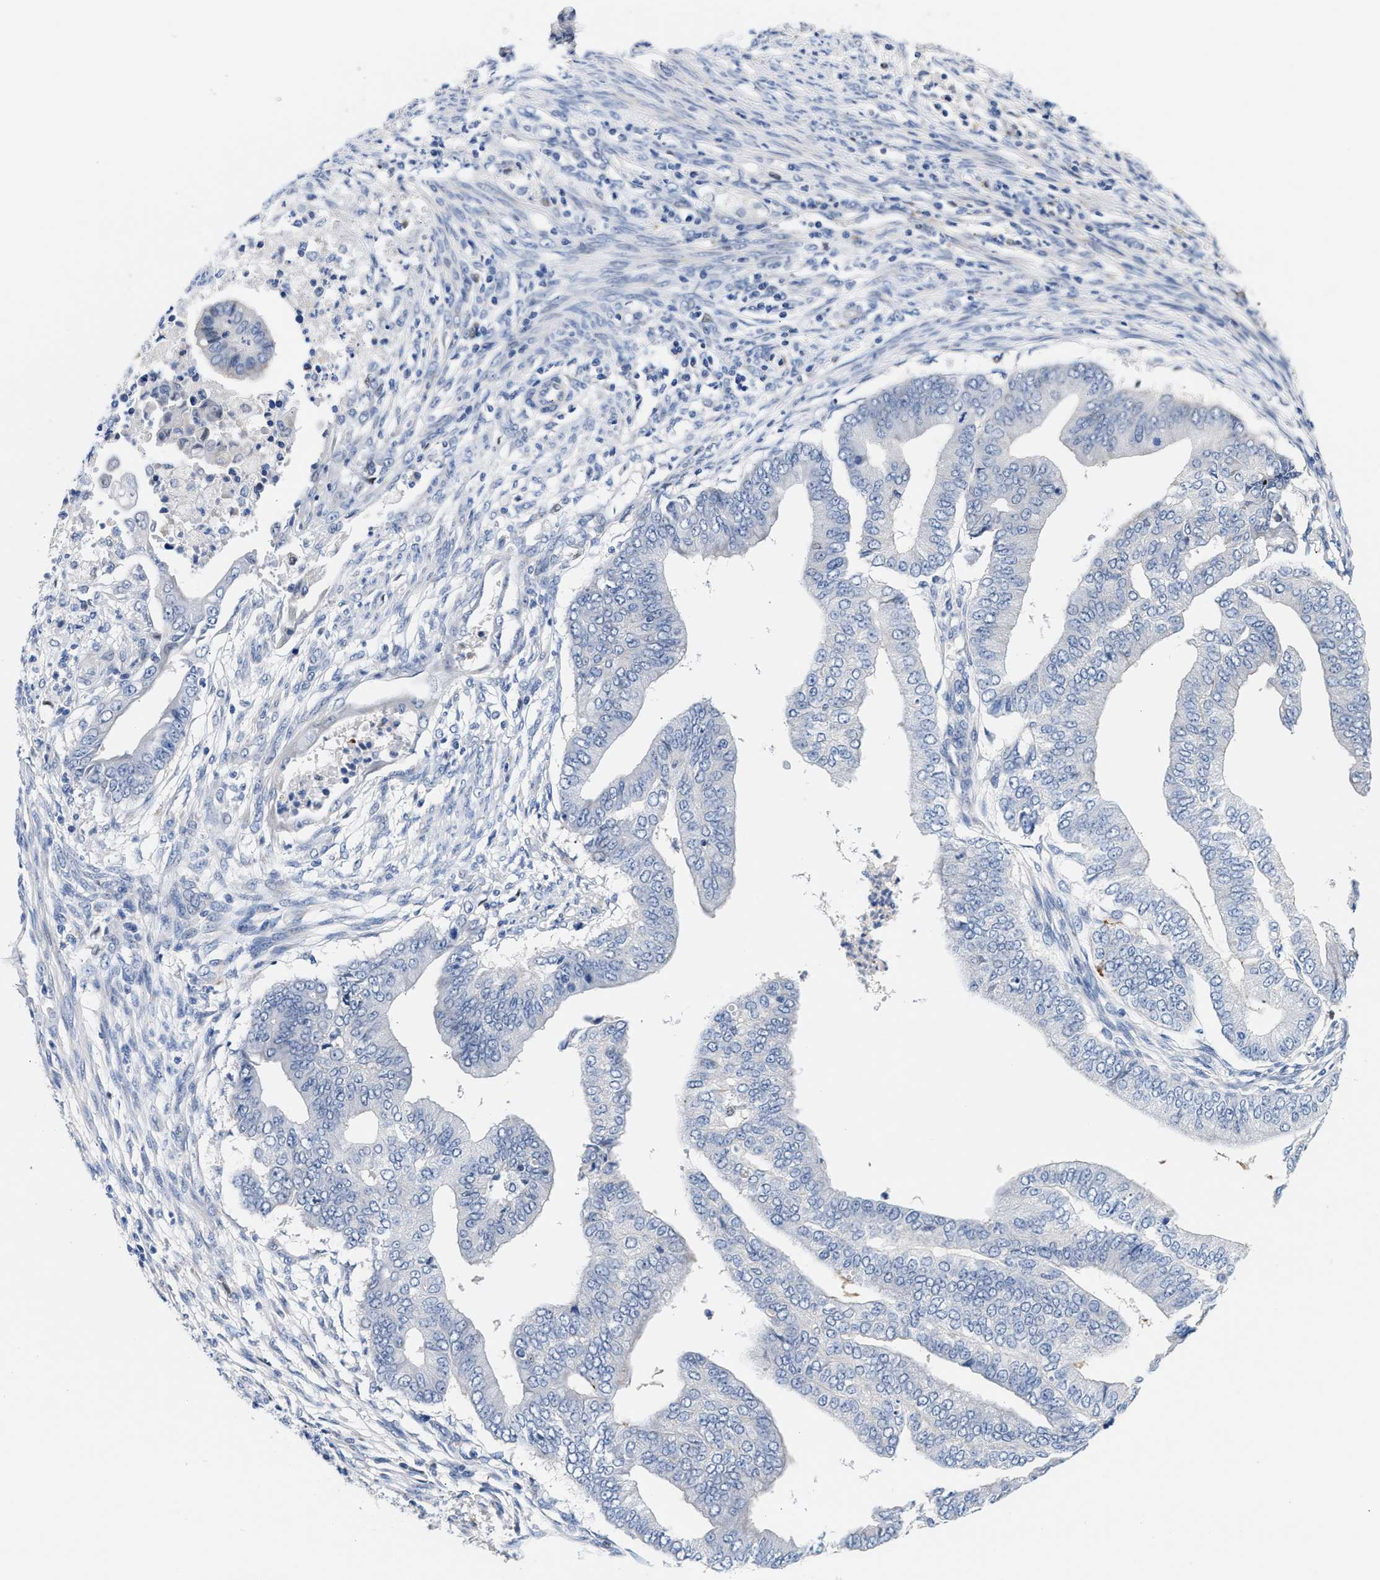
{"staining": {"intensity": "weak", "quantity": "<25%", "location": "cytoplasmic/membranous"}, "tissue": "endometrial cancer", "cell_type": "Tumor cells", "image_type": "cancer", "snomed": [{"axis": "morphology", "description": "Polyp, NOS"}, {"axis": "morphology", "description": "Adenocarcinoma, NOS"}, {"axis": "morphology", "description": "Adenoma, NOS"}, {"axis": "topography", "description": "Endometrium"}], "caption": "Endometrial cancer (adenoma) was stained to show a protein in brown. There is no significant expression in tumor cells.", "gene": "ACTL7B", "patient": {"sex": "female", "age": 79}}